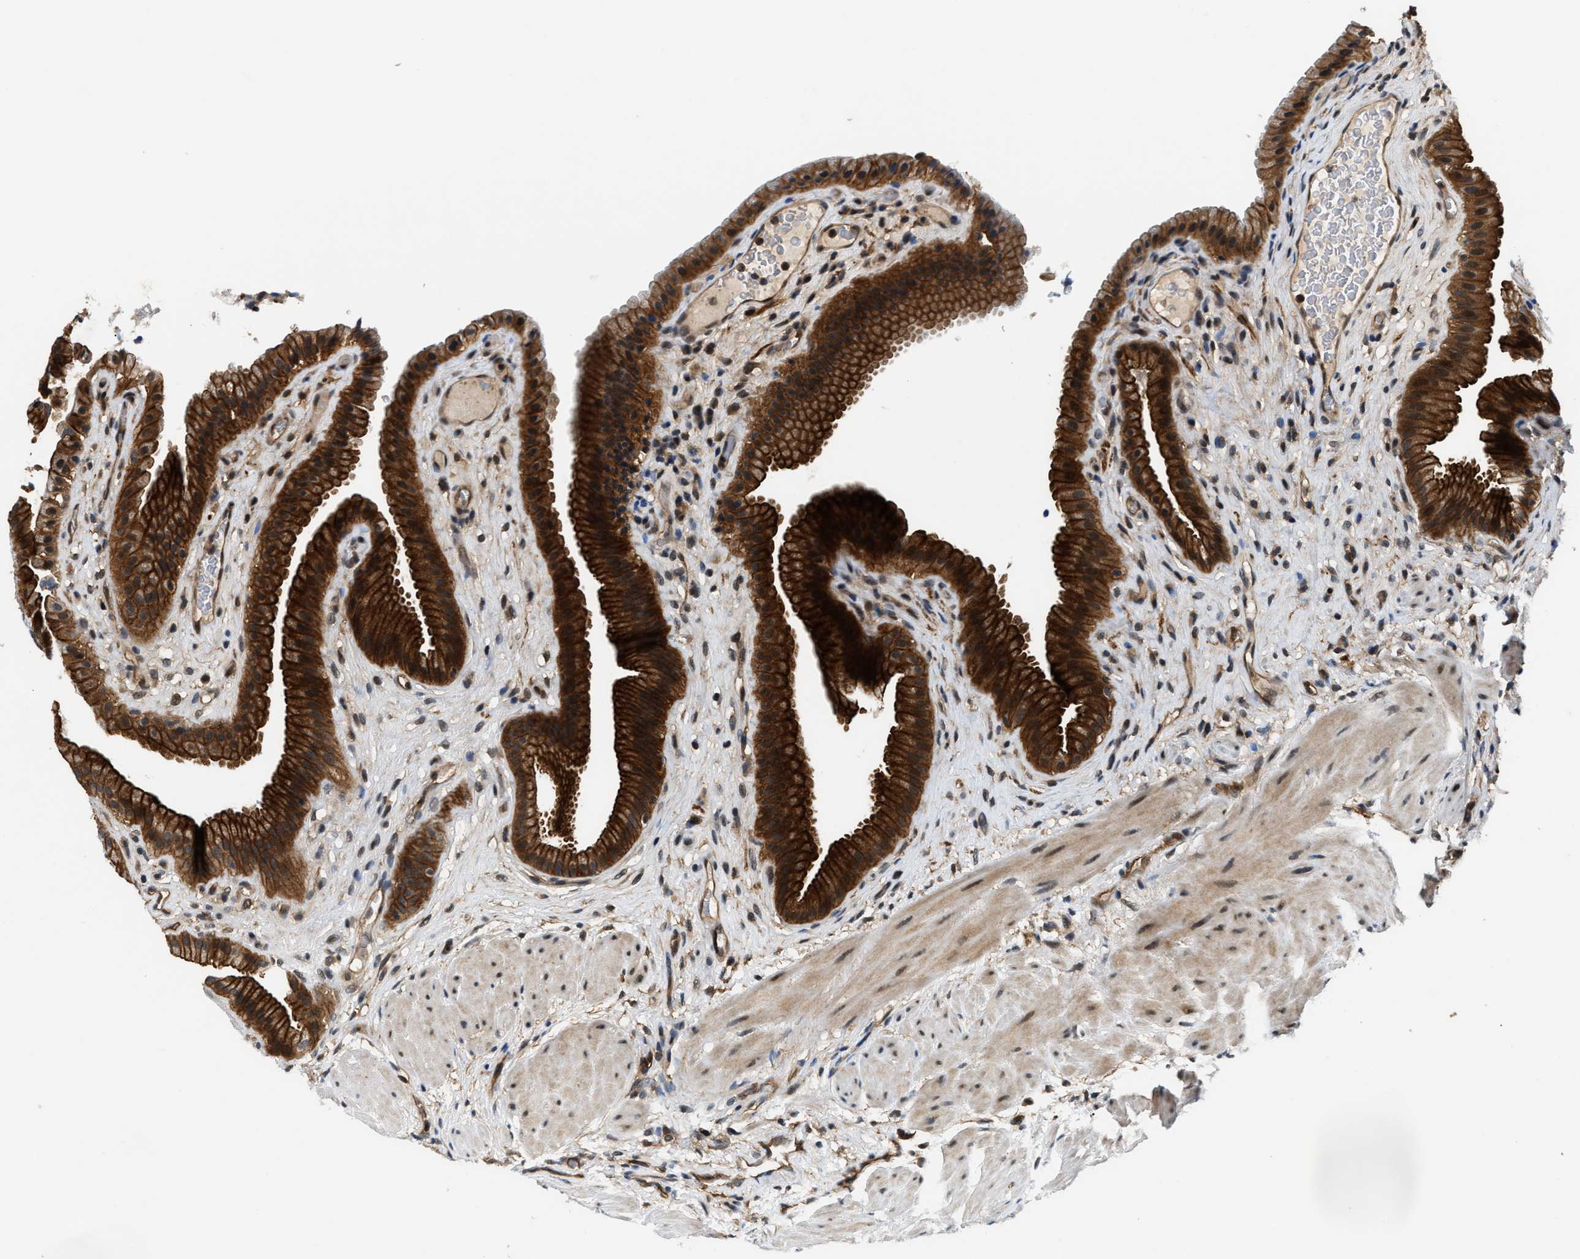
{"staining": {"intensity": "strong", "quantity": ">75%", "location": "cytoplasmic/membranous"}, "tissue": "gallbladder", "cell_type": "Glandular cells", "image_type": "normal", "snomed": [{"axis": "morphology", "description": "Normal tissue, NOS"}, {"axis": "topography", "description": "Gallbladder"}], "caption": "The immunohistochemical stain shows strong cytoplasmic/membranous staining in glandular cells of benign gallbladder. The staining was performed using DAB (3,3'-diaminobenzidine) to visualize the protein expression in brown, while the nuclei were stained in blue with hematoxylin (Magnification: 20x).", "gene": "COPS2", "patient": {"sex": "male", "age": 49}}